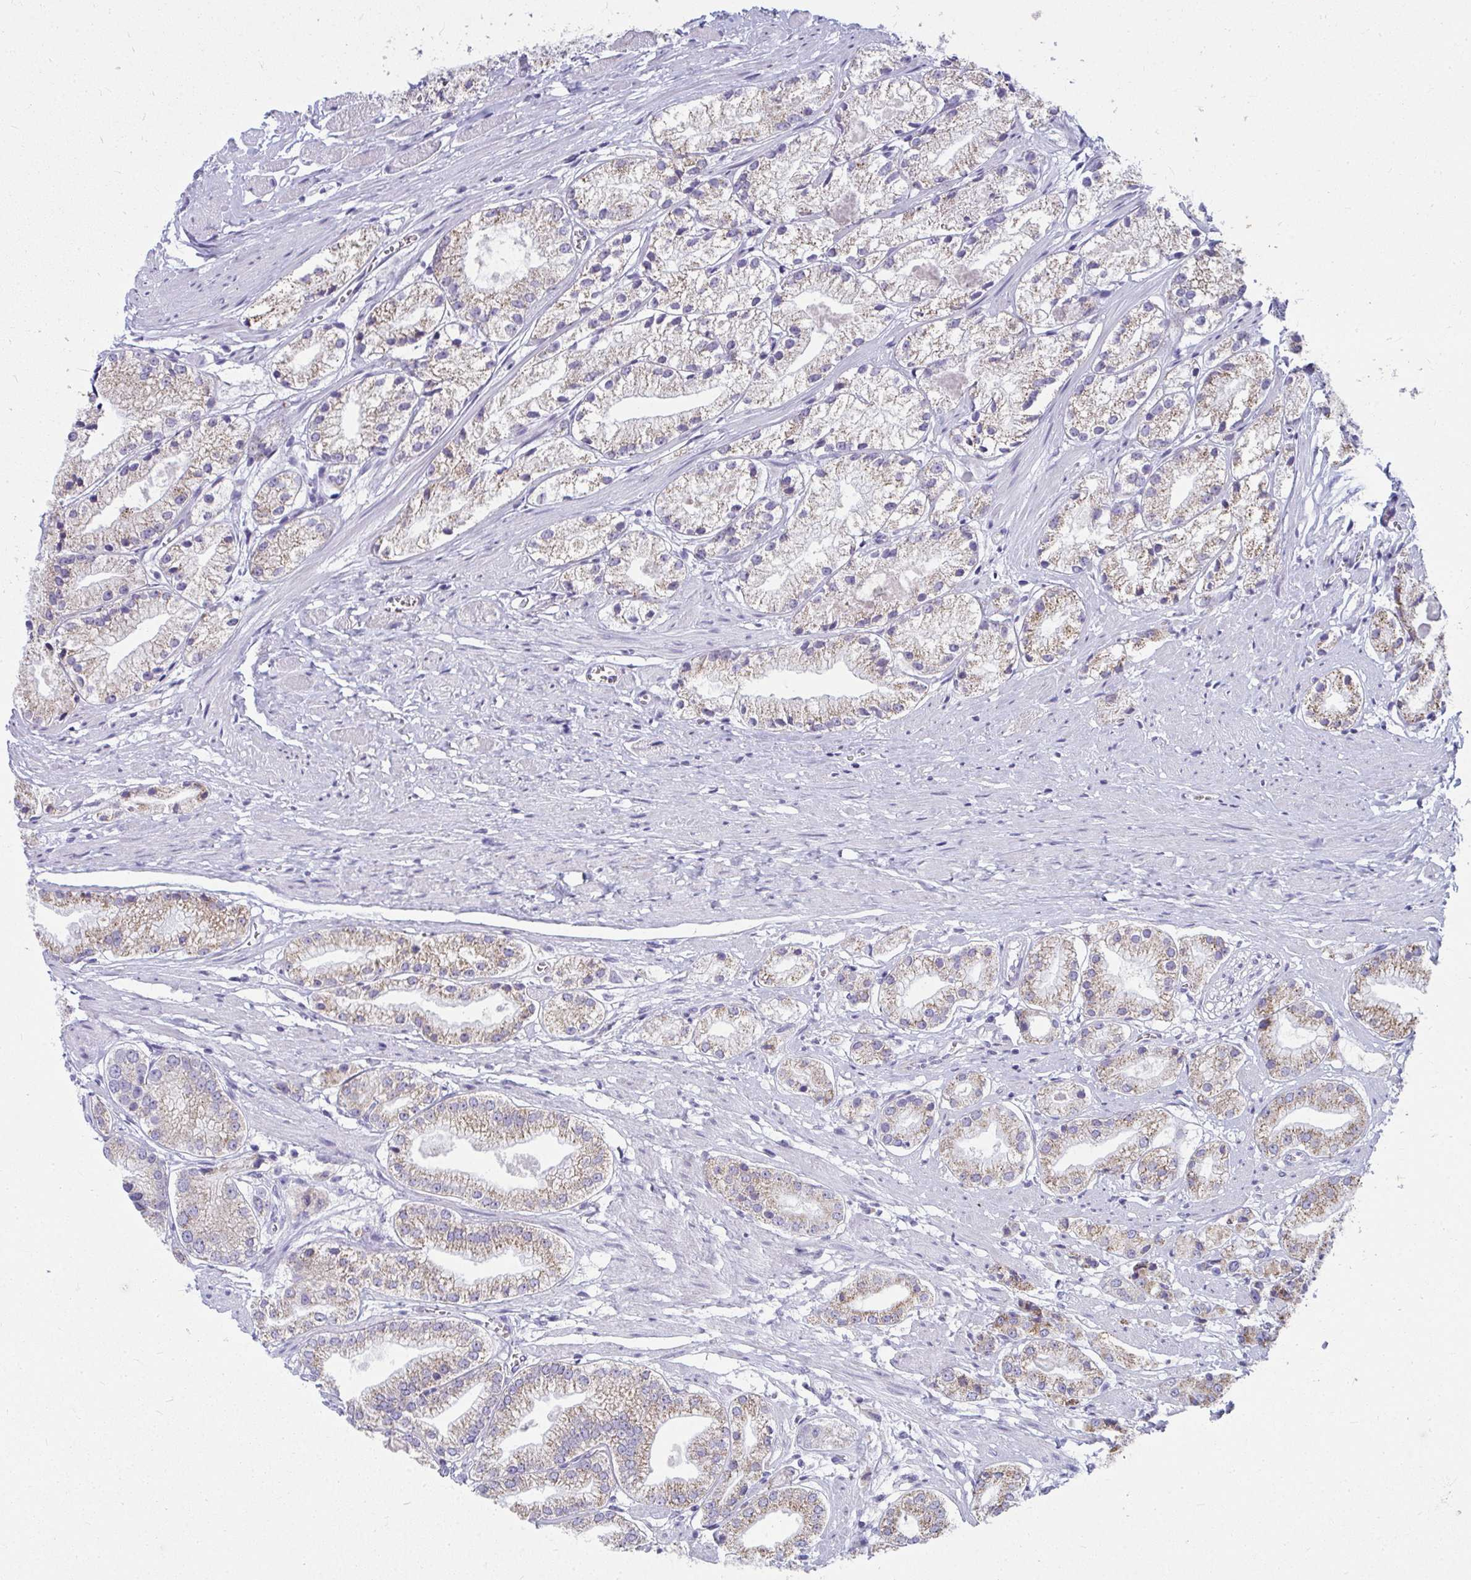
{"staining": {"intensity": "moderate", "quantity": "25%-75%", "location": "cytoplasmic/membranous"}, "tissue": "prostate cancer", "cell_type": "Tumor cells", "image_type": "cancer", "snomed": [{"axis": "morphology", "description": "Adenocarcinoma, Low grade"}, {"axis": "topography", "description": "Prostate"}], "caption": "Protein expression analysis of human prostate cancer reveals moderate cytoplasmic/membranous expression in about 25%-75% of tumor cells.", "gene": "SLC6A1", "patient": {"sex": "male", "age": 69}}